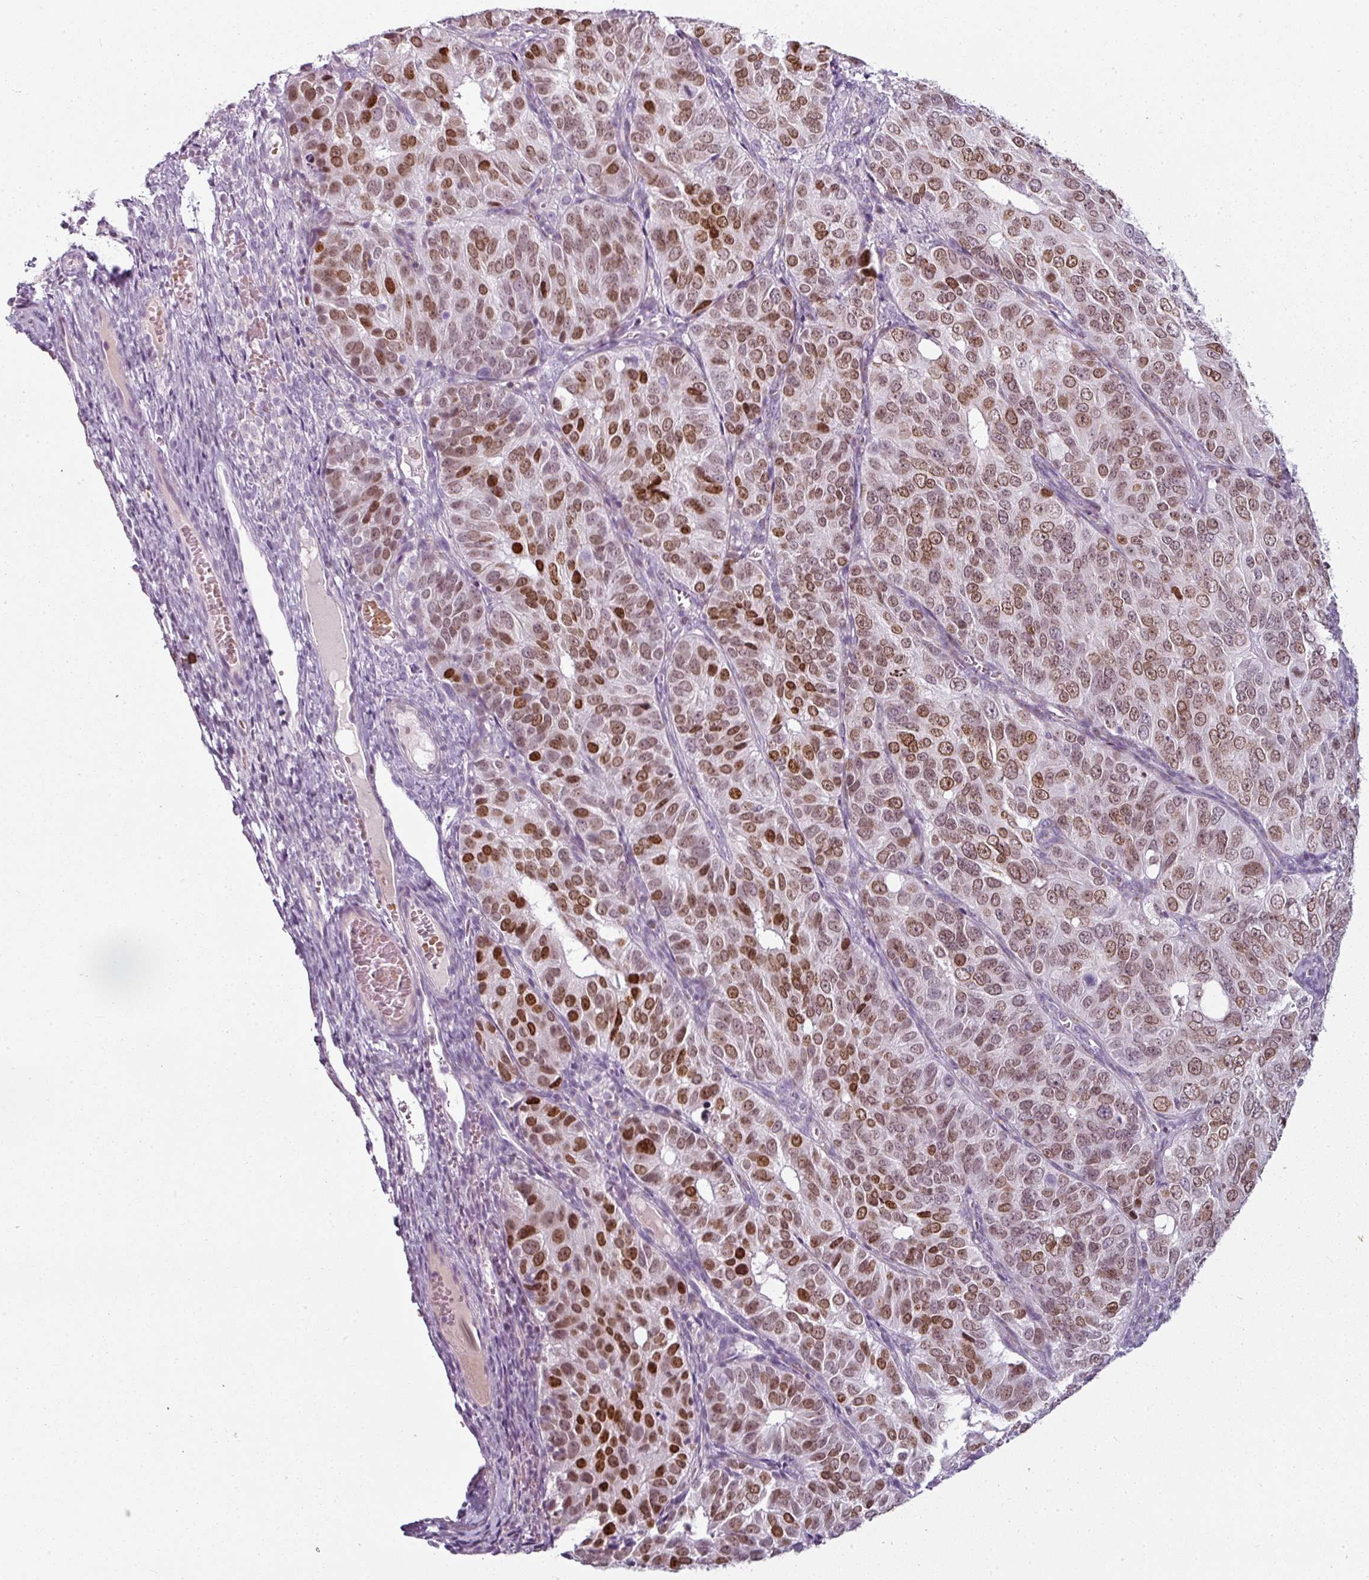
{"staining": {"intensity": "strong", "quantity": ">75%", "location": "nuclear"}, "tissue": "ovarian cancer", "cell_type": "Tumor cells", "image_type": "cancer", "snomed": [{"axis": "morphology", "description": "Carcinoma, endometroid"}, {"axis": "topography", "description": "Ovary"}], "caption": "Immunohistochemistry image of human ovarian endometroid carcinoma stained for a protein (brown), which exhibits high levels of strong nuclear expression in about >75% of tumor cells.", "gene": "SYT8", "patient": {"sex": "female", "age": 51}}